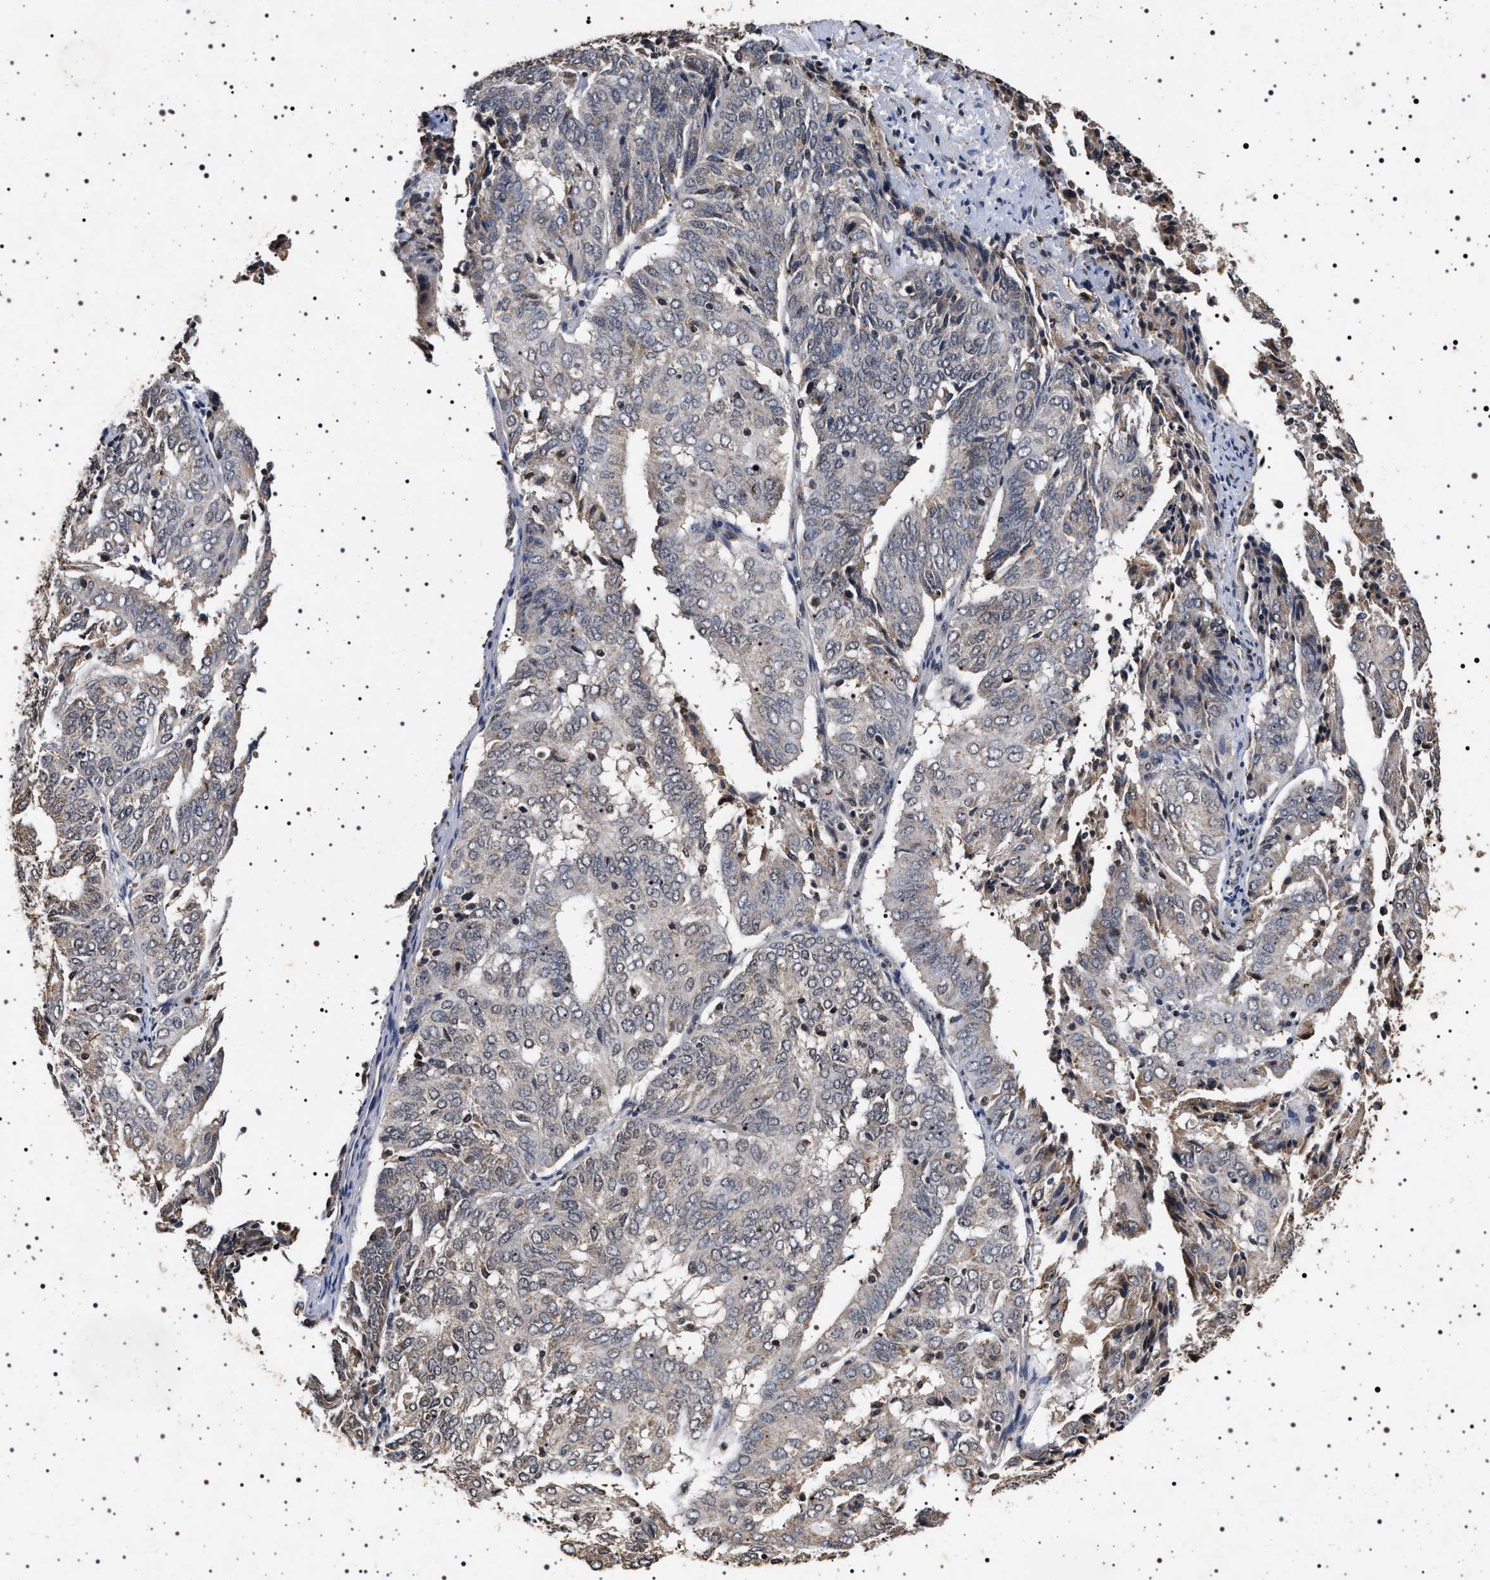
{"staining": {"intensity": "weak", "quantity": "25%-75%", "location": "cytoplasmic/membranous"}, "tissue": "endometrial cancer", "cell_type": "Tumor cells", "image_type": "cancer", "snomed": [{"axis": "morphology", "description": "Adenocarcinoma, NOS"}, {"axis": "topography", "description": "Uterus"}], "caption": "Human endometrial cancer (adenocarcinoma) stained for a protein (brown) reveals weak cytoplasmic/membranous positive positivity in approximately 25%-75% of tumor cells.", "gene": "CDKN1B", "patient": {"sex": "female", "age": 60}}